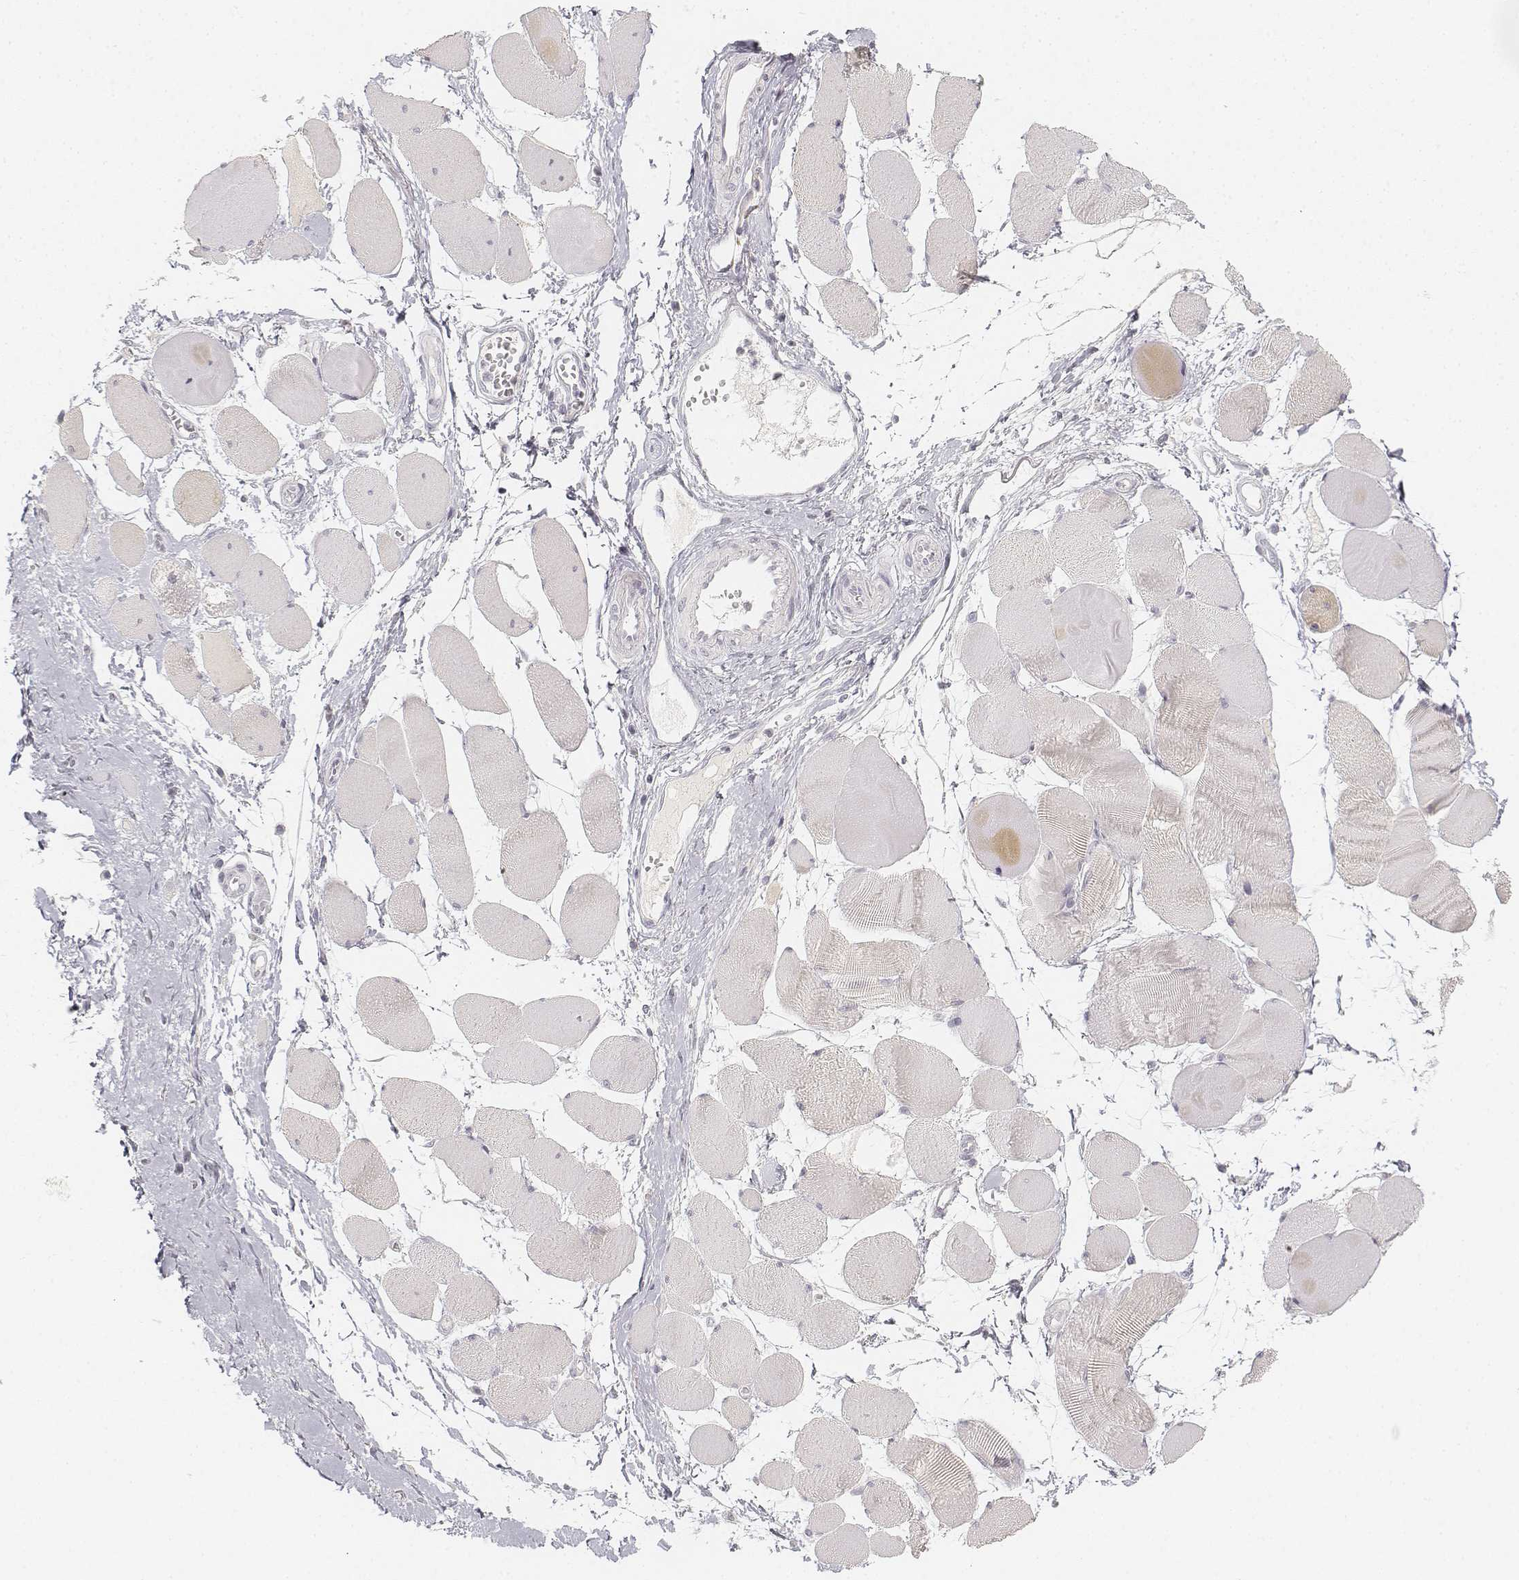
{"staining": {"intensity": "negative", "quantity": "none", "location": "none"}, "tissue": "skeletal muscle", "cell_type": "Myocytes", "image_type": "normal", "snomed": [{"axis": "morphology", "description": "Normal tissue, NOS"}, {"axis": "topography", "description": "Skeletal muscle"}], "caption": "Immunohistochemical staining of unremarkable human skeletal muscle reveals no significant expression in myocytes. Nuclei are stained in blue.", "gene": "DSG4", "patient": {"sex": "female", "age": 75}}